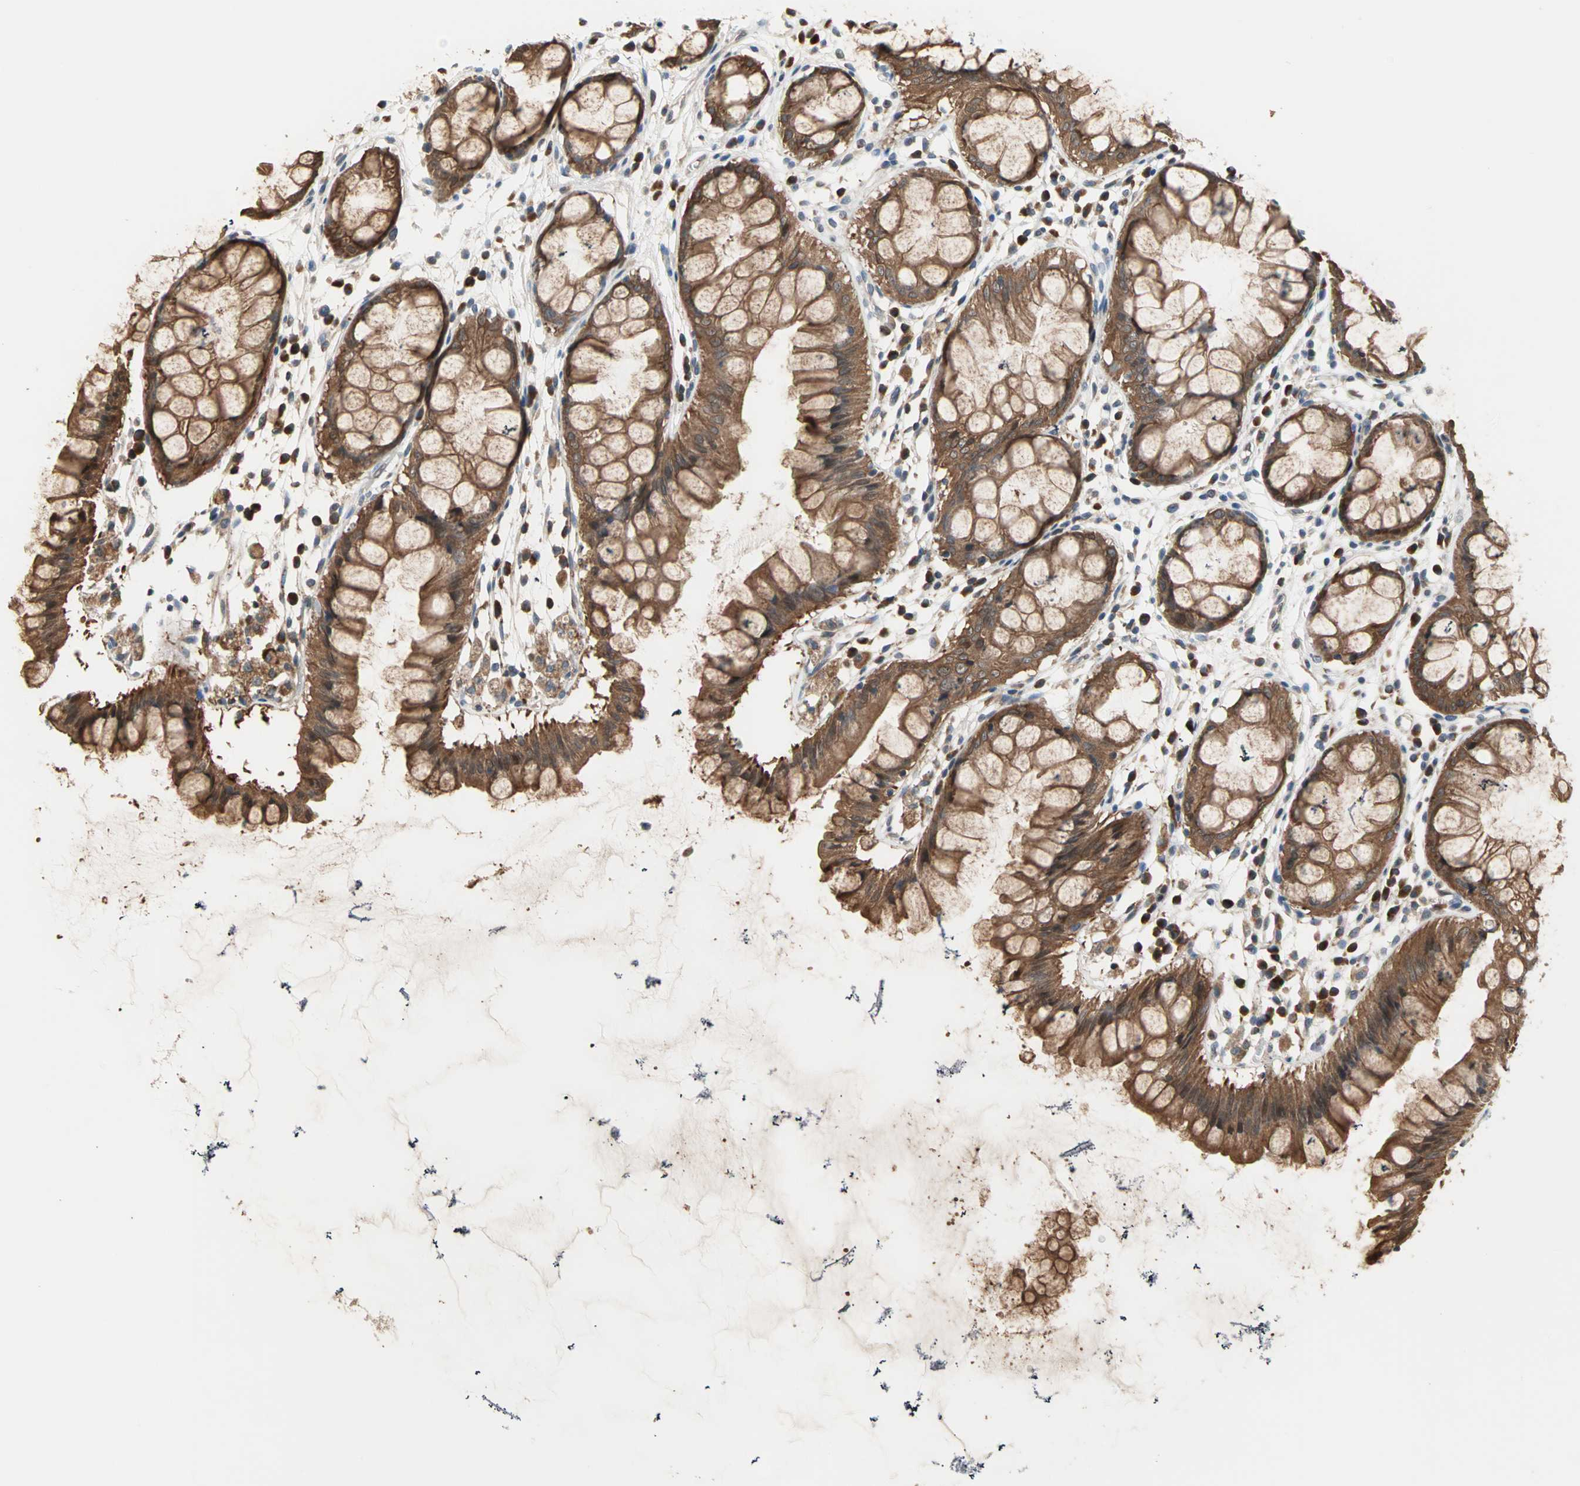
{"staining": {"intensity": "strong", "quantity": ">75%", "location": "cytoplasmic/membranous"}, "tissue": "rectum", "cell_type": "Glandular cells", "image_type": "normal", "snomed": [{"axis": "morphology", "description": "Normal tissue, NOS"}, {"axis": "morphology", "description": "Adenocarcinoma, NOS"}, {"axis": "topography", "description": "Rectum"}], "caption": "Glandular cells show high levels of strong cytoplasmic/membranous expression in about >75% of cells in unremarkable rectum.", "gene": "SAR1A", "patient": {"sex": "female", "age": 65}}